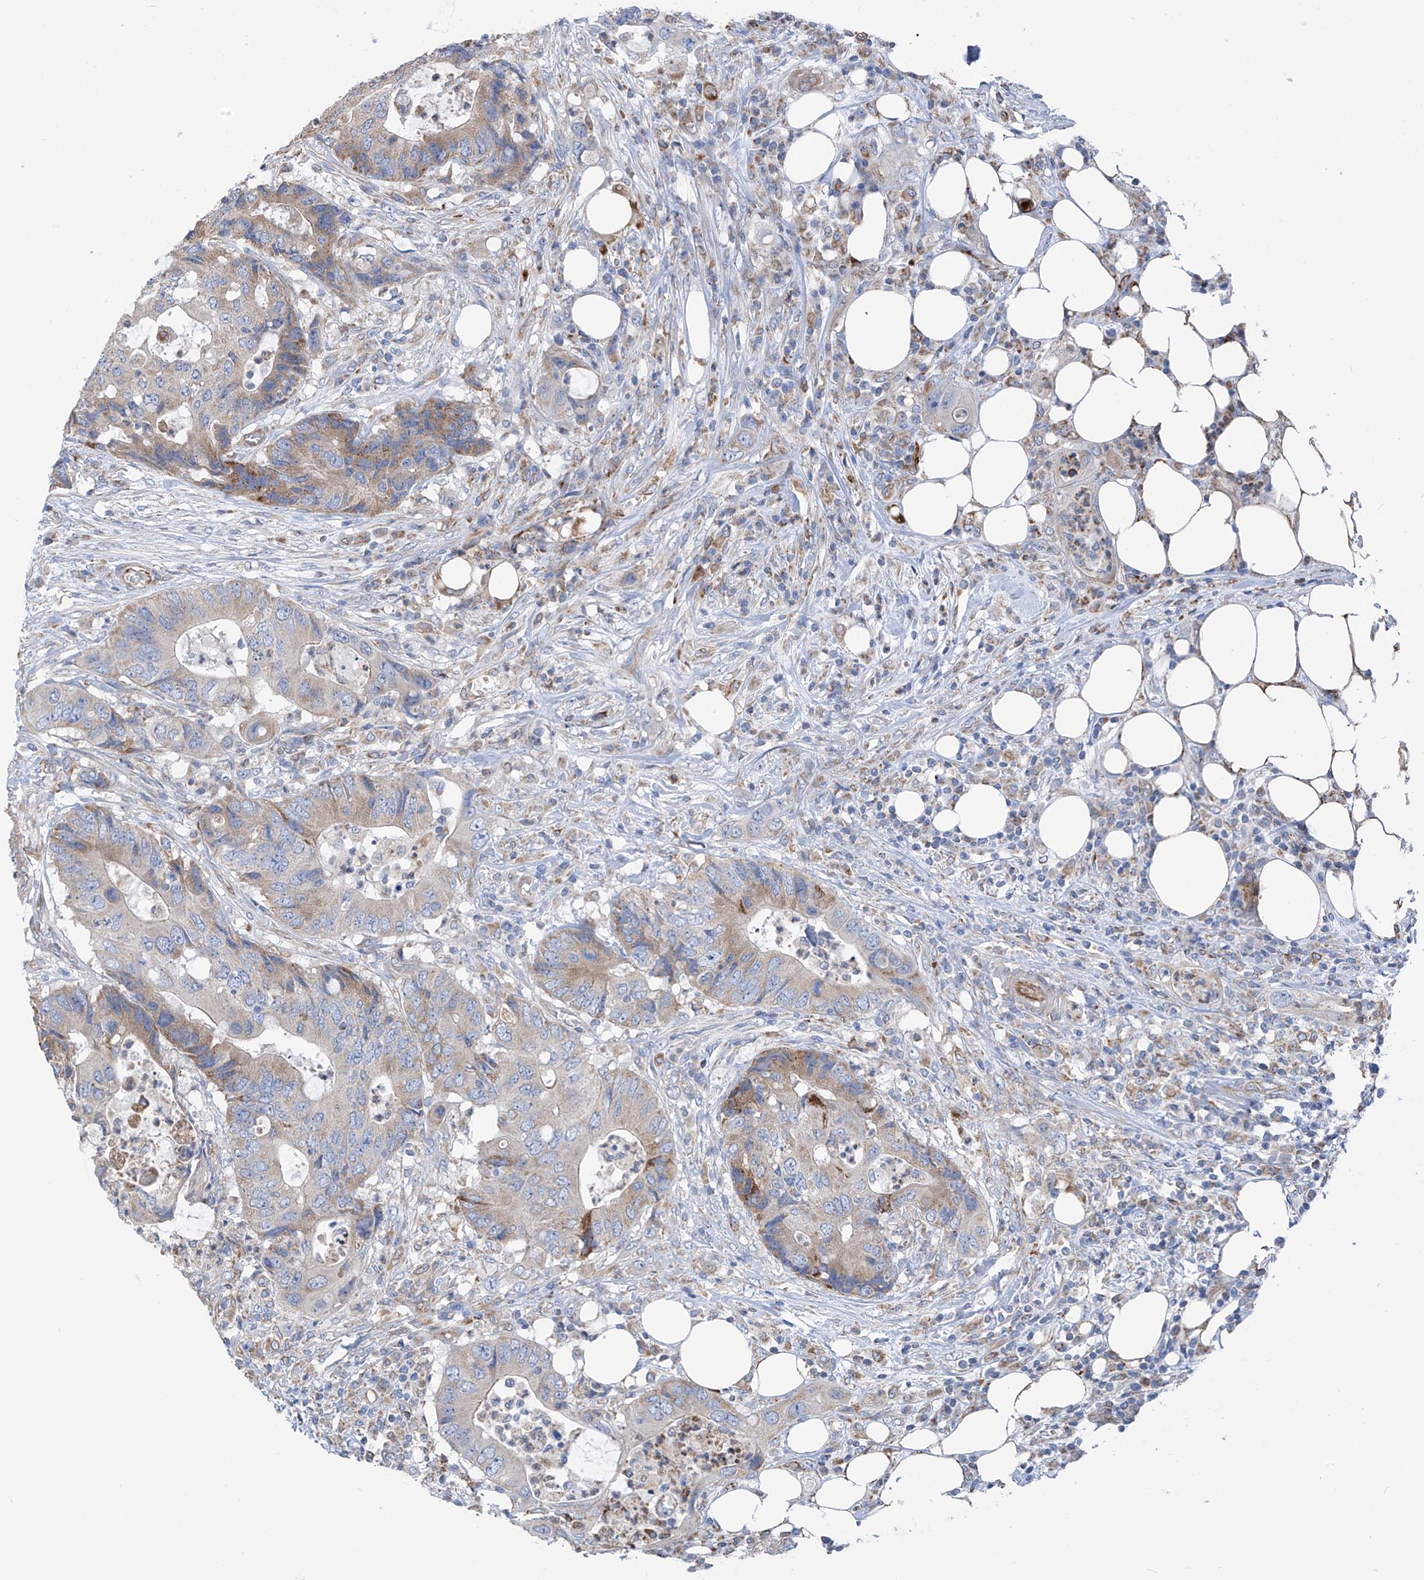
{"staining": {"intensity": "moderate", "quantity": "<25%", "location": "cytoplasmic/membranous"}, "tissue": "colorectal cancer", "cell_type": "Tumor cells", "image_type": "cancer", "snomed": [{"axis": "morphology", "description": "Adenocarcinoma, NOS"}, {"axis": "topography", "description": "Colon"}], "caption": "DAB immunohistochemical staining of human colorectal cancer reveals moderate cytoplasmic/membranous protein expression in approximately <25% of tumor cells.", "gene": "EIF5B", "patient": {"sex": "male", "age": 71}}